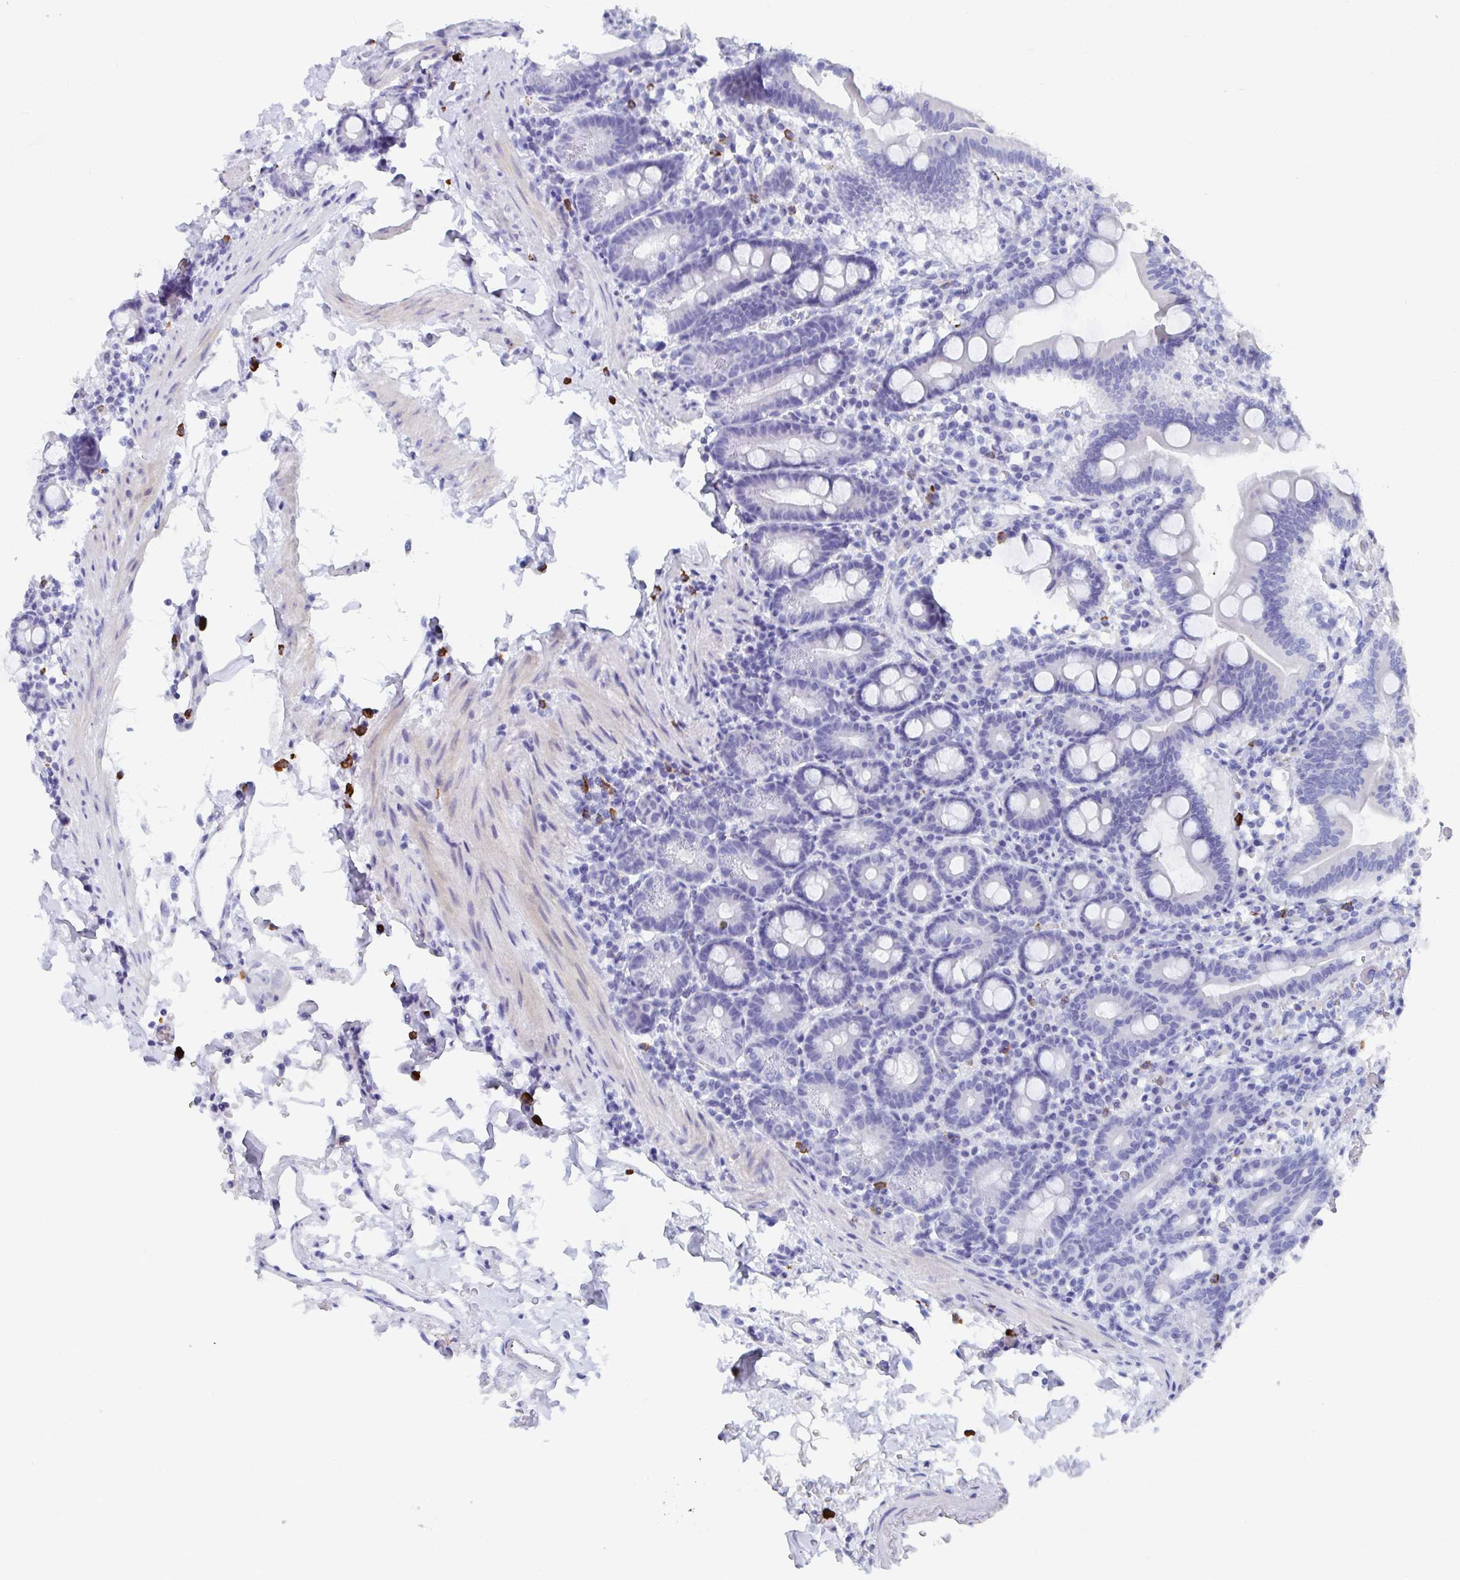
{"staining": {"intensity": "negative", "quantity": "none", "location": "none"}, "tissue": "duodenum", "cell_type": "Glandular cells", "image_type": "normal", "snomed": [{"axis": "morphology", "description": "Normal tissue, NOS"}, {"axis": "topography", "description": "Pancreas"}, {"axis": "topography", "description": "Duodenum"}], "caption": "This is an immunohistochemistry (IHC) micrograph of normal duodenum. There is no expression in glandular cells.", "gene": "GRIA1", "patient": {"sex": "male", "age": 59}}